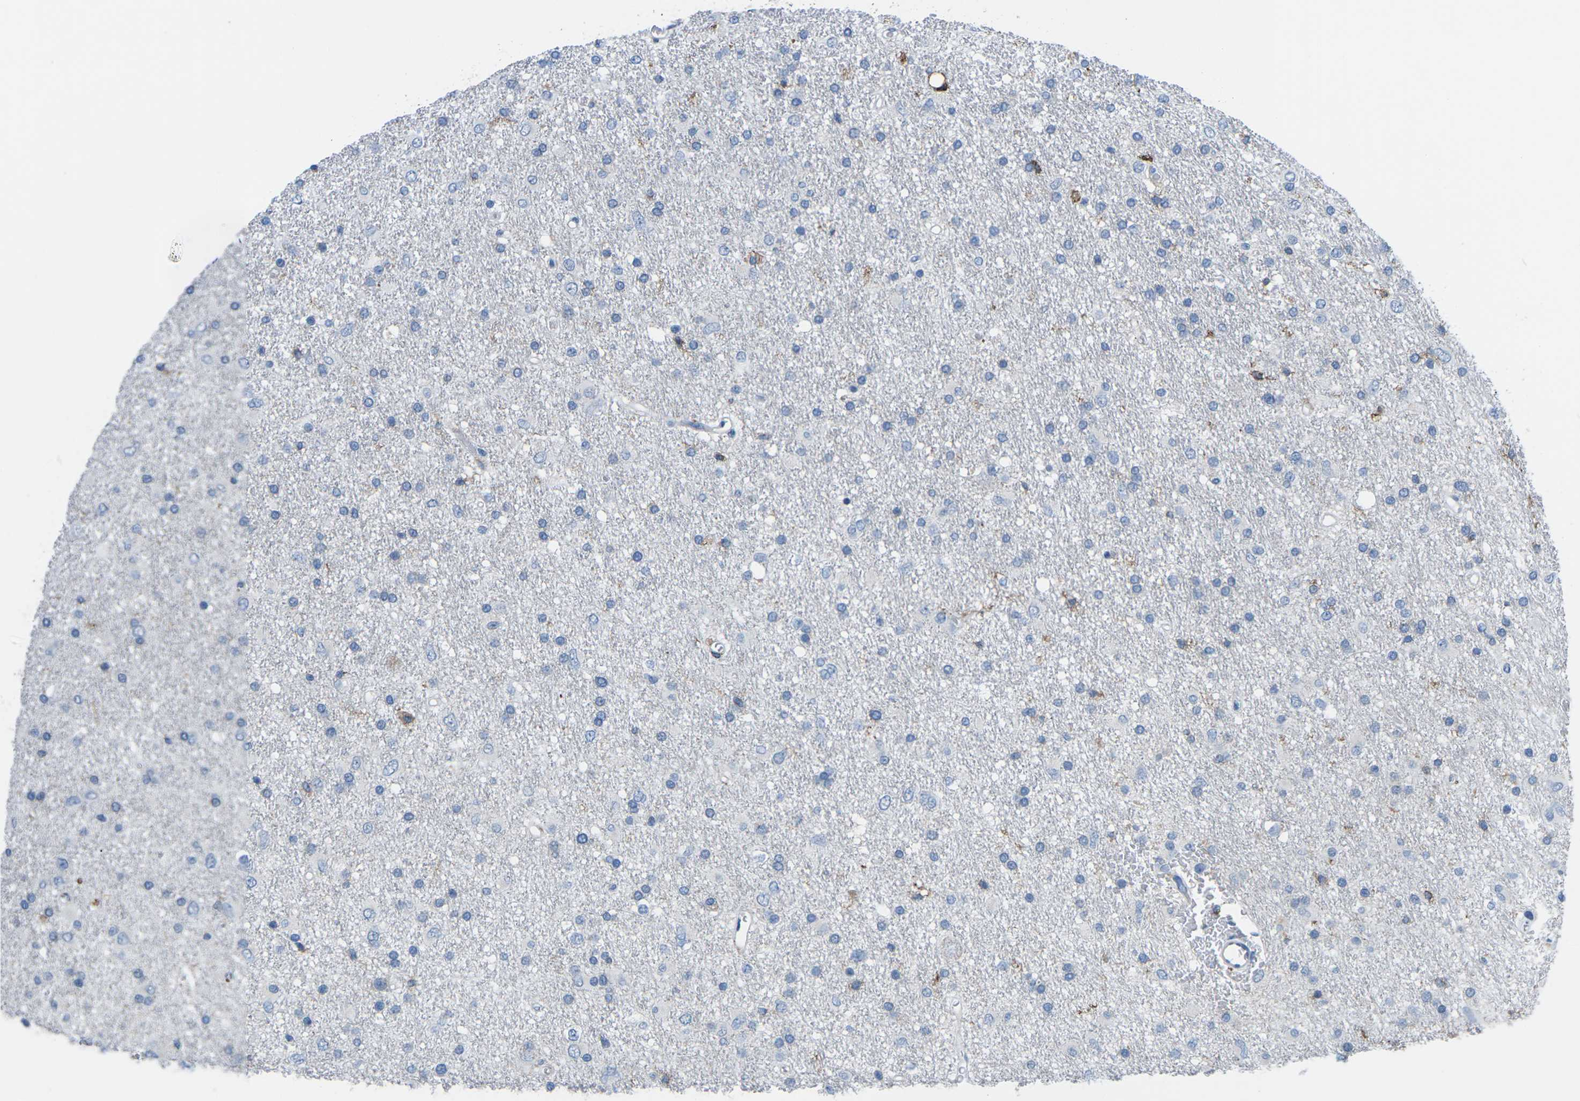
{"staining": {"intensity": "negative", "quantity": "none", "location": "none"}, "tissue": "glioma", "cell_type": "Tumor cells", "image_type": "cancer", "snomed": [{"axis": "morphology", "description": "Glioma, malignant, Low grade"}, {"axis": "topography", "description": "Brain"}], "caption": "Tumor cells show no significant protein expression in malignant low-grade glioma. Brightfield microscopy of immunohistochemistry stained with DAB (brown) and hematoxylin (blue), captured at high magnification.", "gene": "PTPN1", "patient": {"sex": "male", "age": 77}}